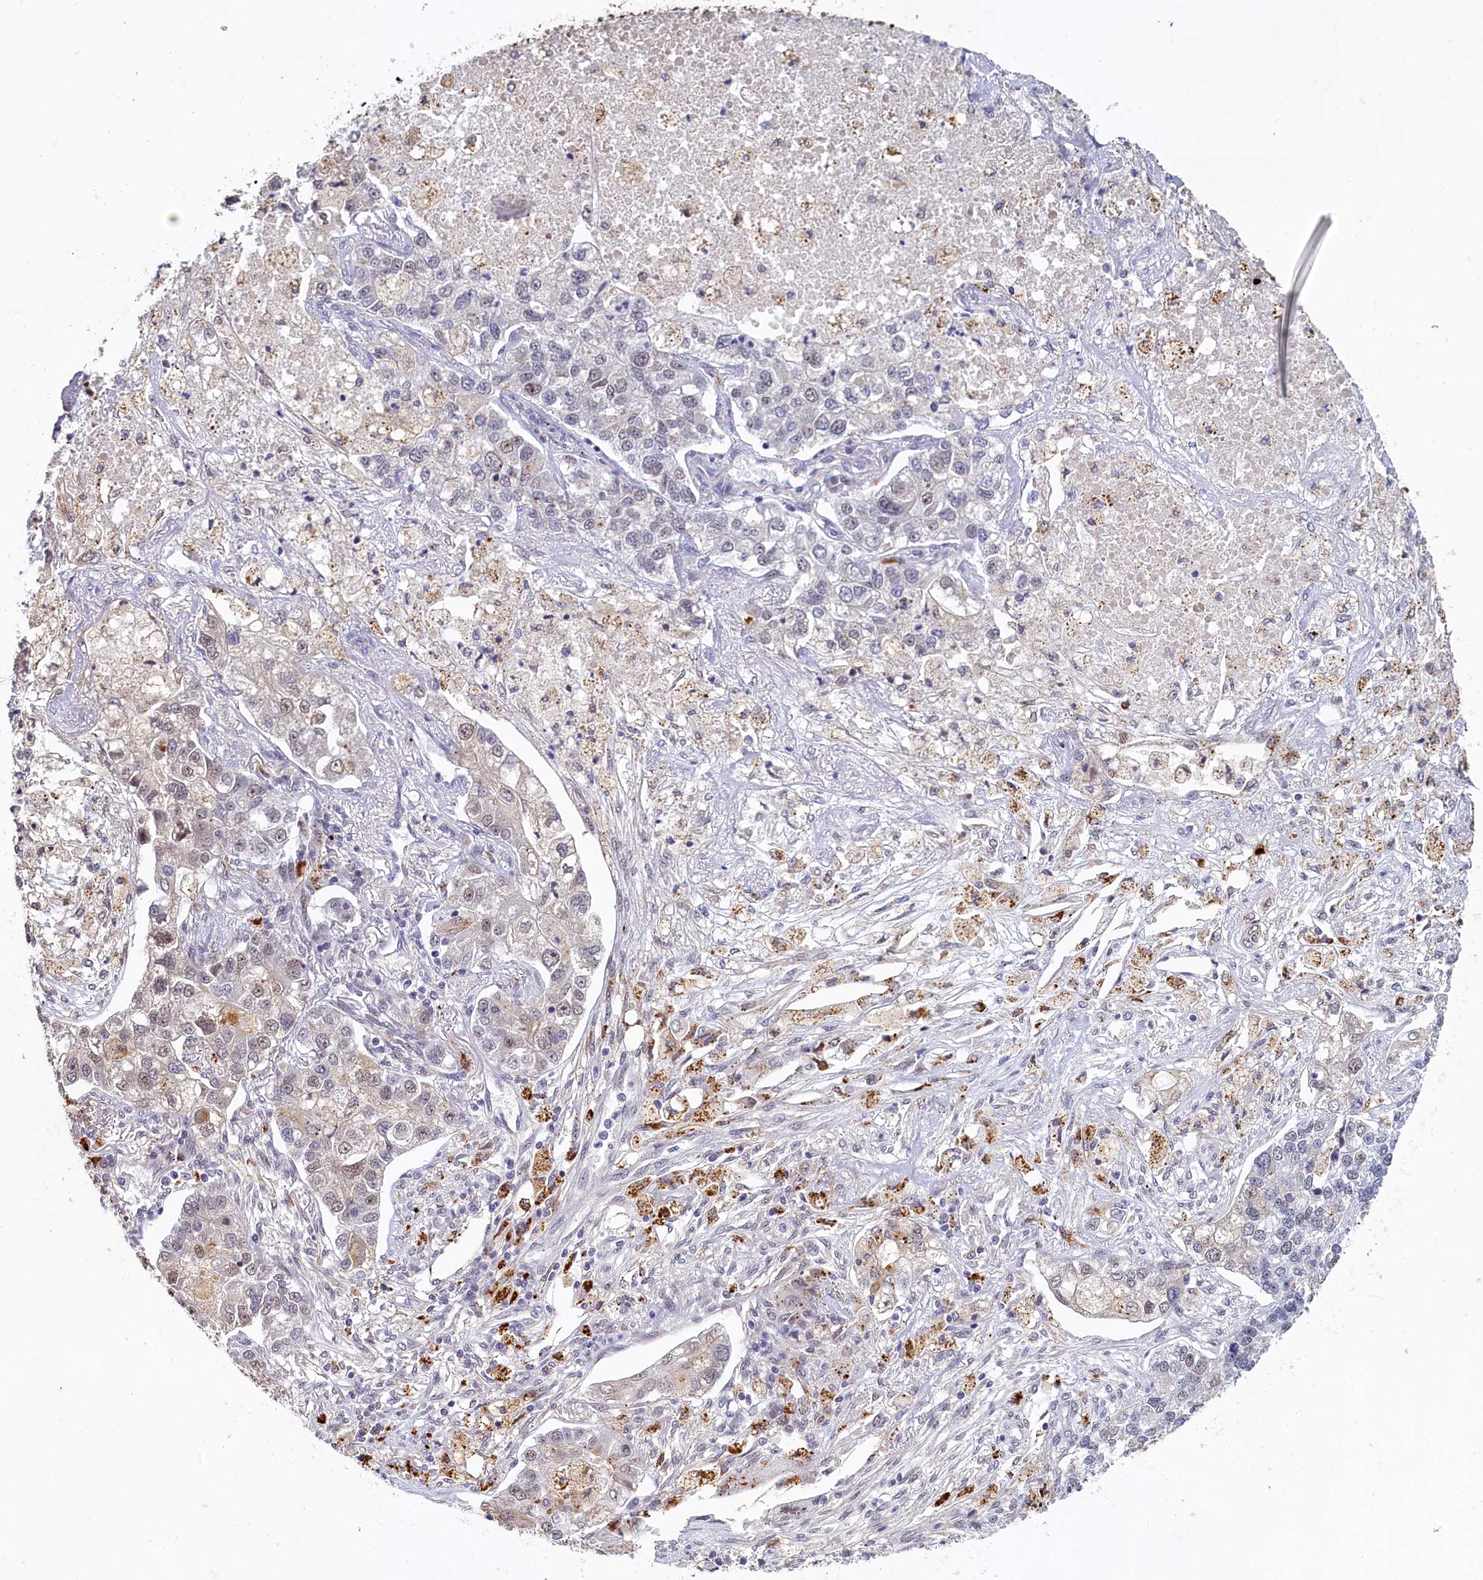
{"staining": {"intensity": "moderate", "quantity": "<25%", "location": "nuclear"}, "tissue": "lung cancer", "cell_type": "Tumor cells", "image_type": "cancer", "snomed": [{"axis": "morphology", "description": "Adenocarcinoma, NOS"}, {"axis": "topography", "description": "Lung"}], "caption": "Moderate nuclear protein staining is appreciated in approximately <25% of tumor cells in adenocarcinoma (lung). (brown staining indicates protein expression, while blue staining denotes nuclei).", "gene": "INTS14", "patient": {"sex": "male", "age": 49}}